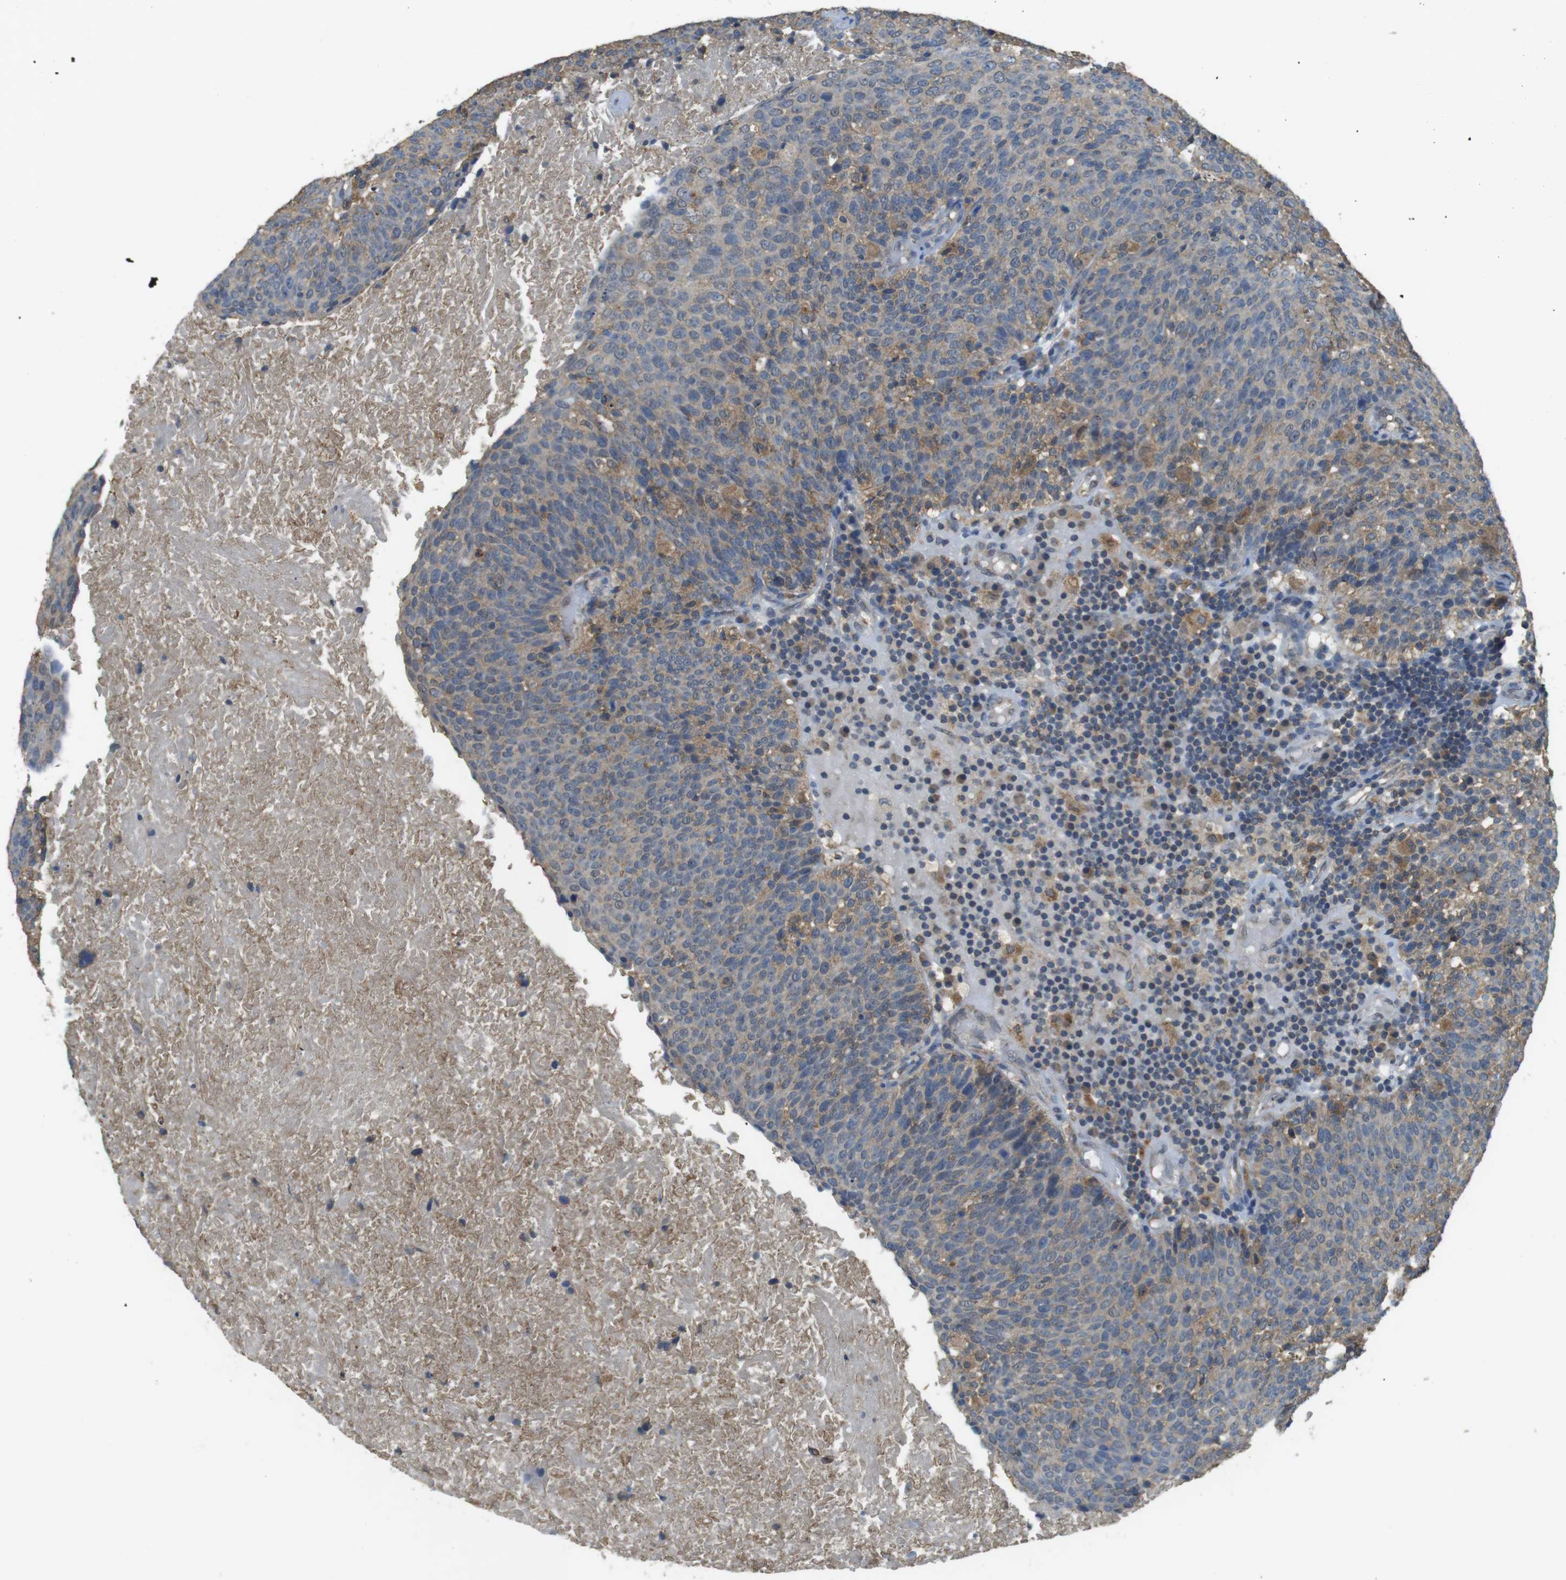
{"staining": {"intensity": "moderate", "quantity": ">75%", "location": "cytoplasmic/membranous"}, "tissue": "head and neck cancer", "cell_type": "Tumor cells", "image_type": "cancer", "snomed": [{"axis": "morphology", "description": "Squamous cell carcinoma, NOS"}, {"axis": "morphology", "description": "Squamous cell carcinoma, metastatic, NOS"}, {"axis": "topography", "description": "Lymph node"}, {"axis": "topography", "description": "Head-Neck"}], "caption": "This image demonstrates immunohistochemistry (IHC) staining of human head and neck cancer, with medium moderate cytoplasmic/membranous expression in about >75% of tumor cells.", "gene": "BRI3BP", "patient": {"sex": "male", "age": 62}}